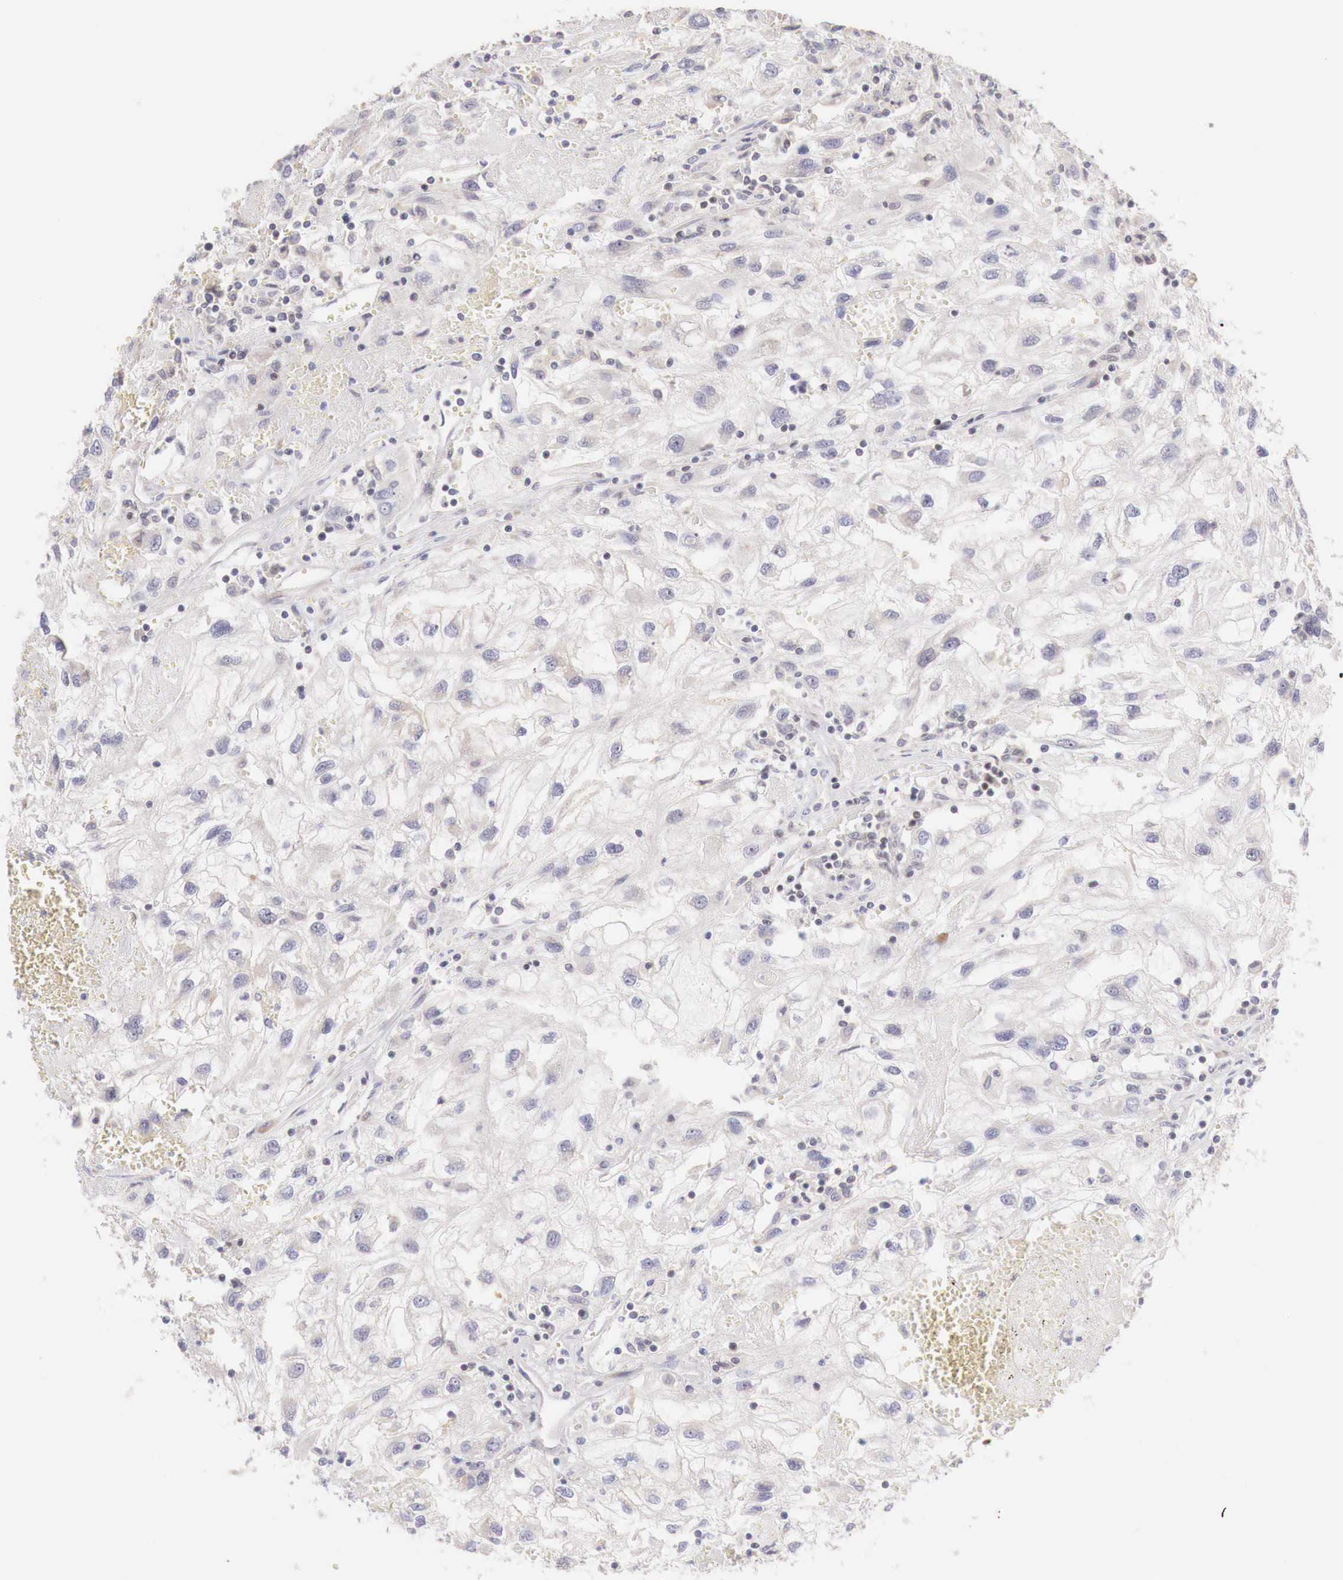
{"staining": {"intensity": "negative", "quantity": "none", "location": "none"}, "tissue": "renal cancer", "cell_type": "Tumor cells", "image_type": "cancer", "snomed": [{"axis": "morphology", "description": "Normal tissue, NOS"}, {"axis": "morphology", "description": "Adenocarcinoma, NOS"}, {"axis": "topography", "description": "Kidney"}], "caption": "This is an immunohistochemistry image of human renal cancer. There is no staining in tumor cells.", "gene": "CLCN5", "patient": {"sex": "male", "age": 71}}